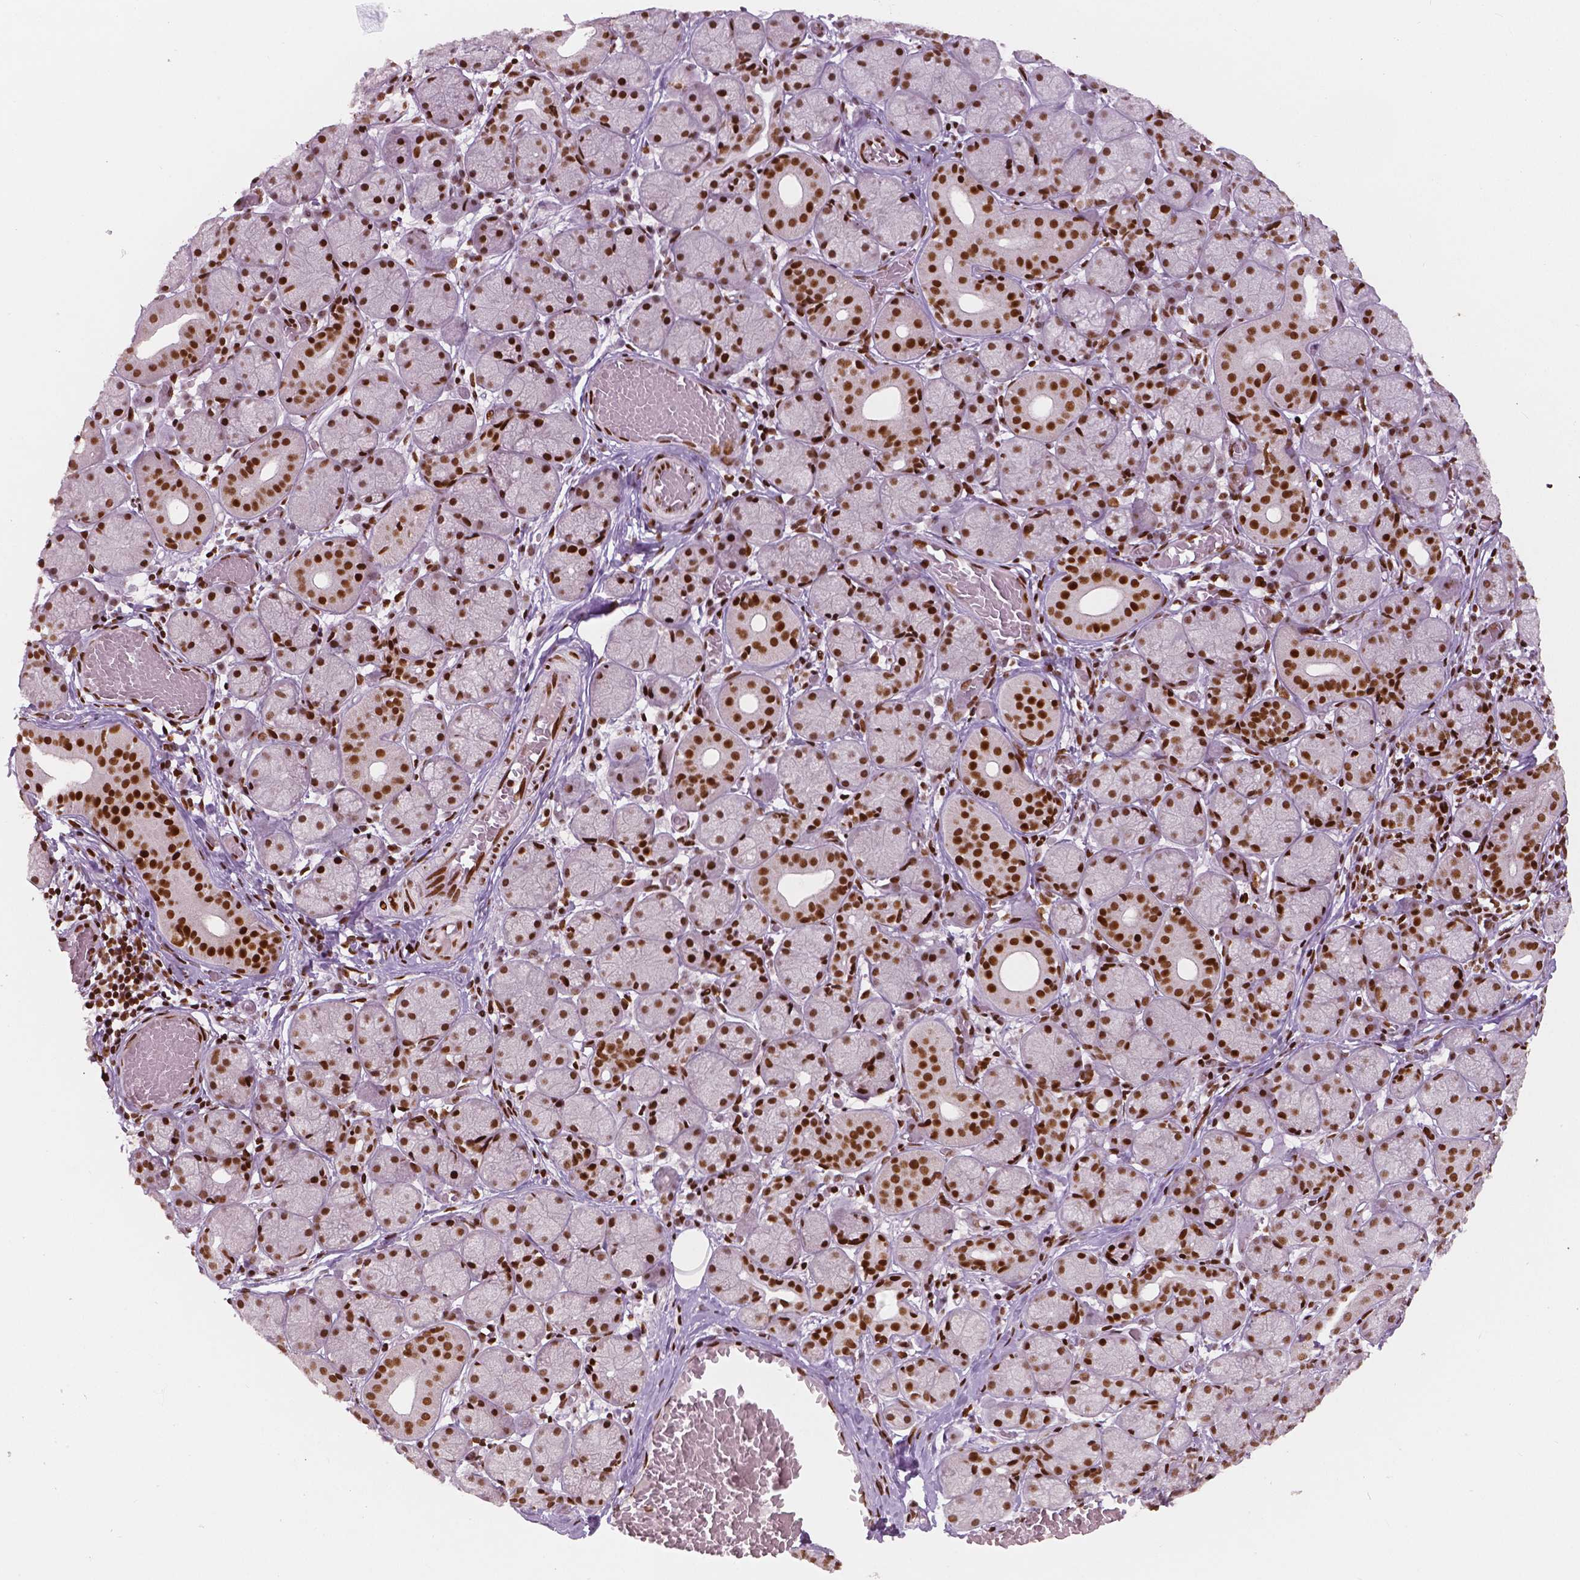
{"staining": {"intensity": "strong", "quantity": ">75%", "location": "nuclear"}, "tissue": "salivary gland", "cell_type": "Glandular cells", "image_type": "normal", "snomed": [{"axis": "morphology", "description": "Normal tissue, NOS"}, {"axis": "topography", "description": "Salivary gland"}, {"axis": "topography", "description": "Peripheral nerve tissue"}], "caption": "Immunohistochemistry (IHC) (DAB) staining of normal salivary gland shows strong nuclear protein staining in approximately >75% of glandular cells. (Brightfield microscopy of DAB IHC at high magnification).", "gene": "BRD4", "patient": {"sex": "female", "age": 24}}